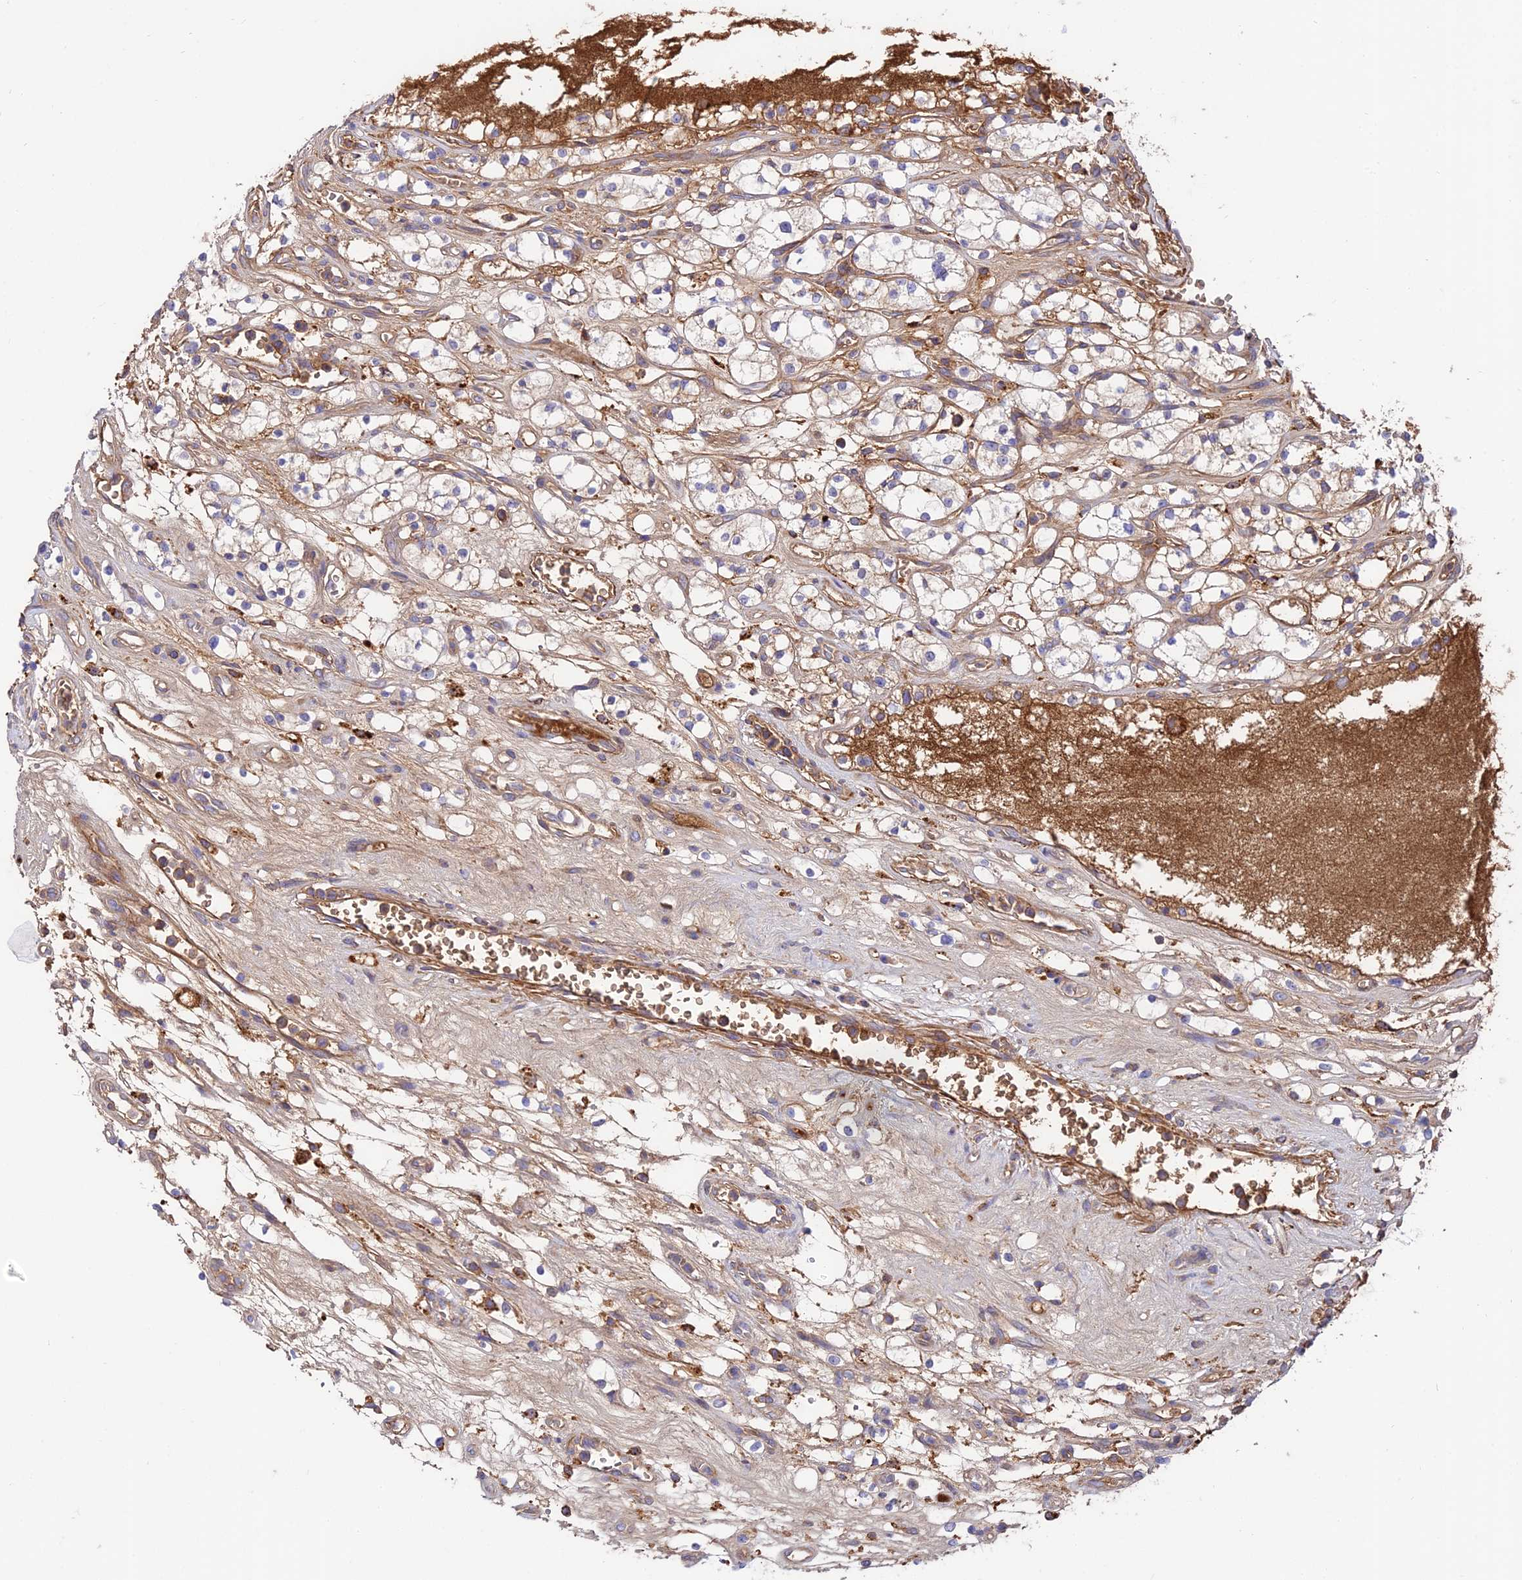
{"staining": {"intensity": "moderate", "quantity": "<25%", "location": "cytoplasmic/membranous"}, "tissue": "renal cancer", "cell_type": "Tumor cells", "image_type": "cancer", "snomed": [{"axis": "morphology", "description": "Adenocarcinoma, NOS"}, {"axis": "topography", "description": "Kidney"}], "caption": "Adenocarcinoma (renal) stained with a protein marker shows moderate staining in tumor cells.", "gene": "PYM1", "patient": {"sex": "female", "age": 69}}